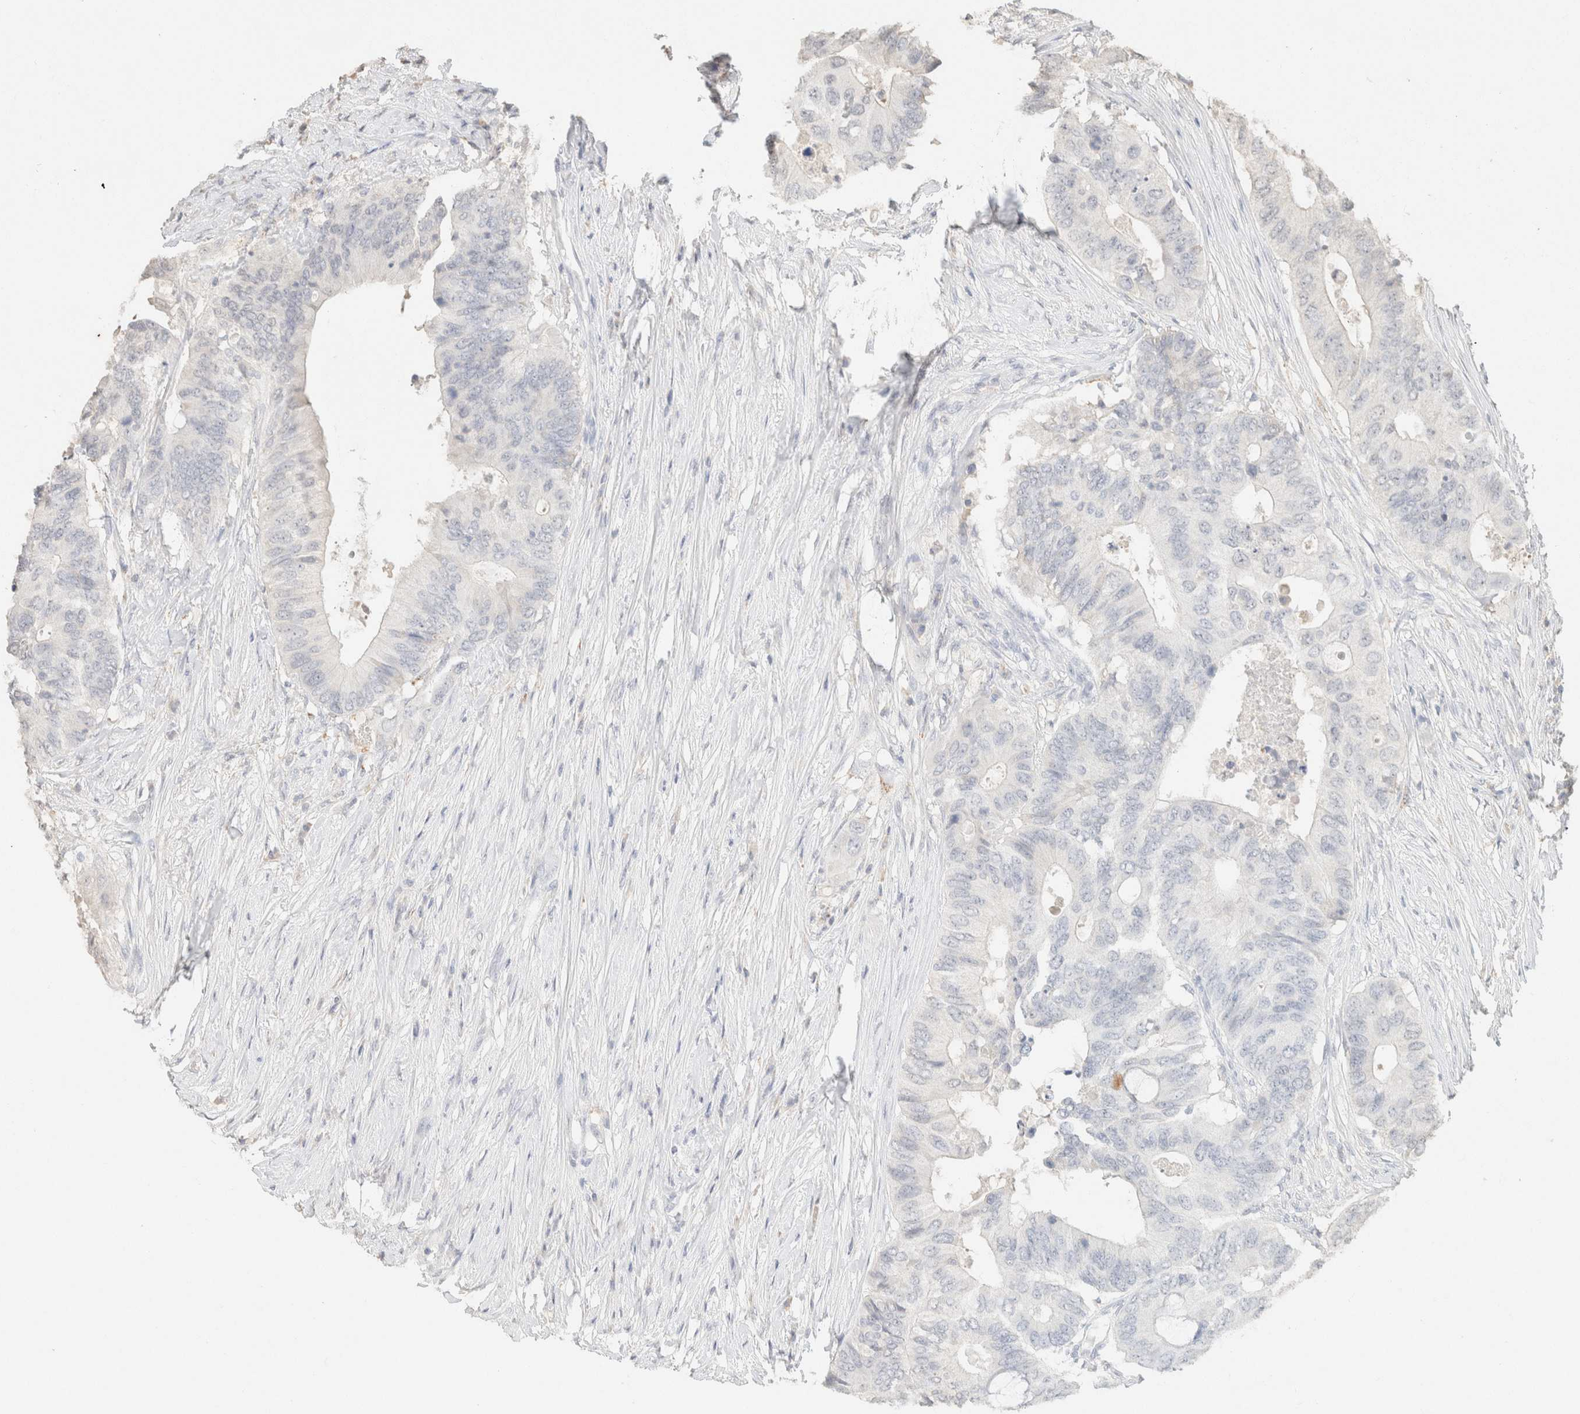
{"staining": {"intensity": "negative", "quantity": "none", "location": "none"}, "tissue": "colorectal cancer", "cell_type": "Tumor cells", "image_type": "cancer", "snomed": [{"axis": "morphology", "description": "Adenocarcinoma, NOS"}, {"axis": "topography", "description": "Colon"}], "caption": "Tumor cells are negative for brown protein staining in adenocarcinoma (colorectal). (IHC, brightfield microscopy, high magnification).", "gene": "CPA1", "patient": {"sex": "male", "age": 71}}